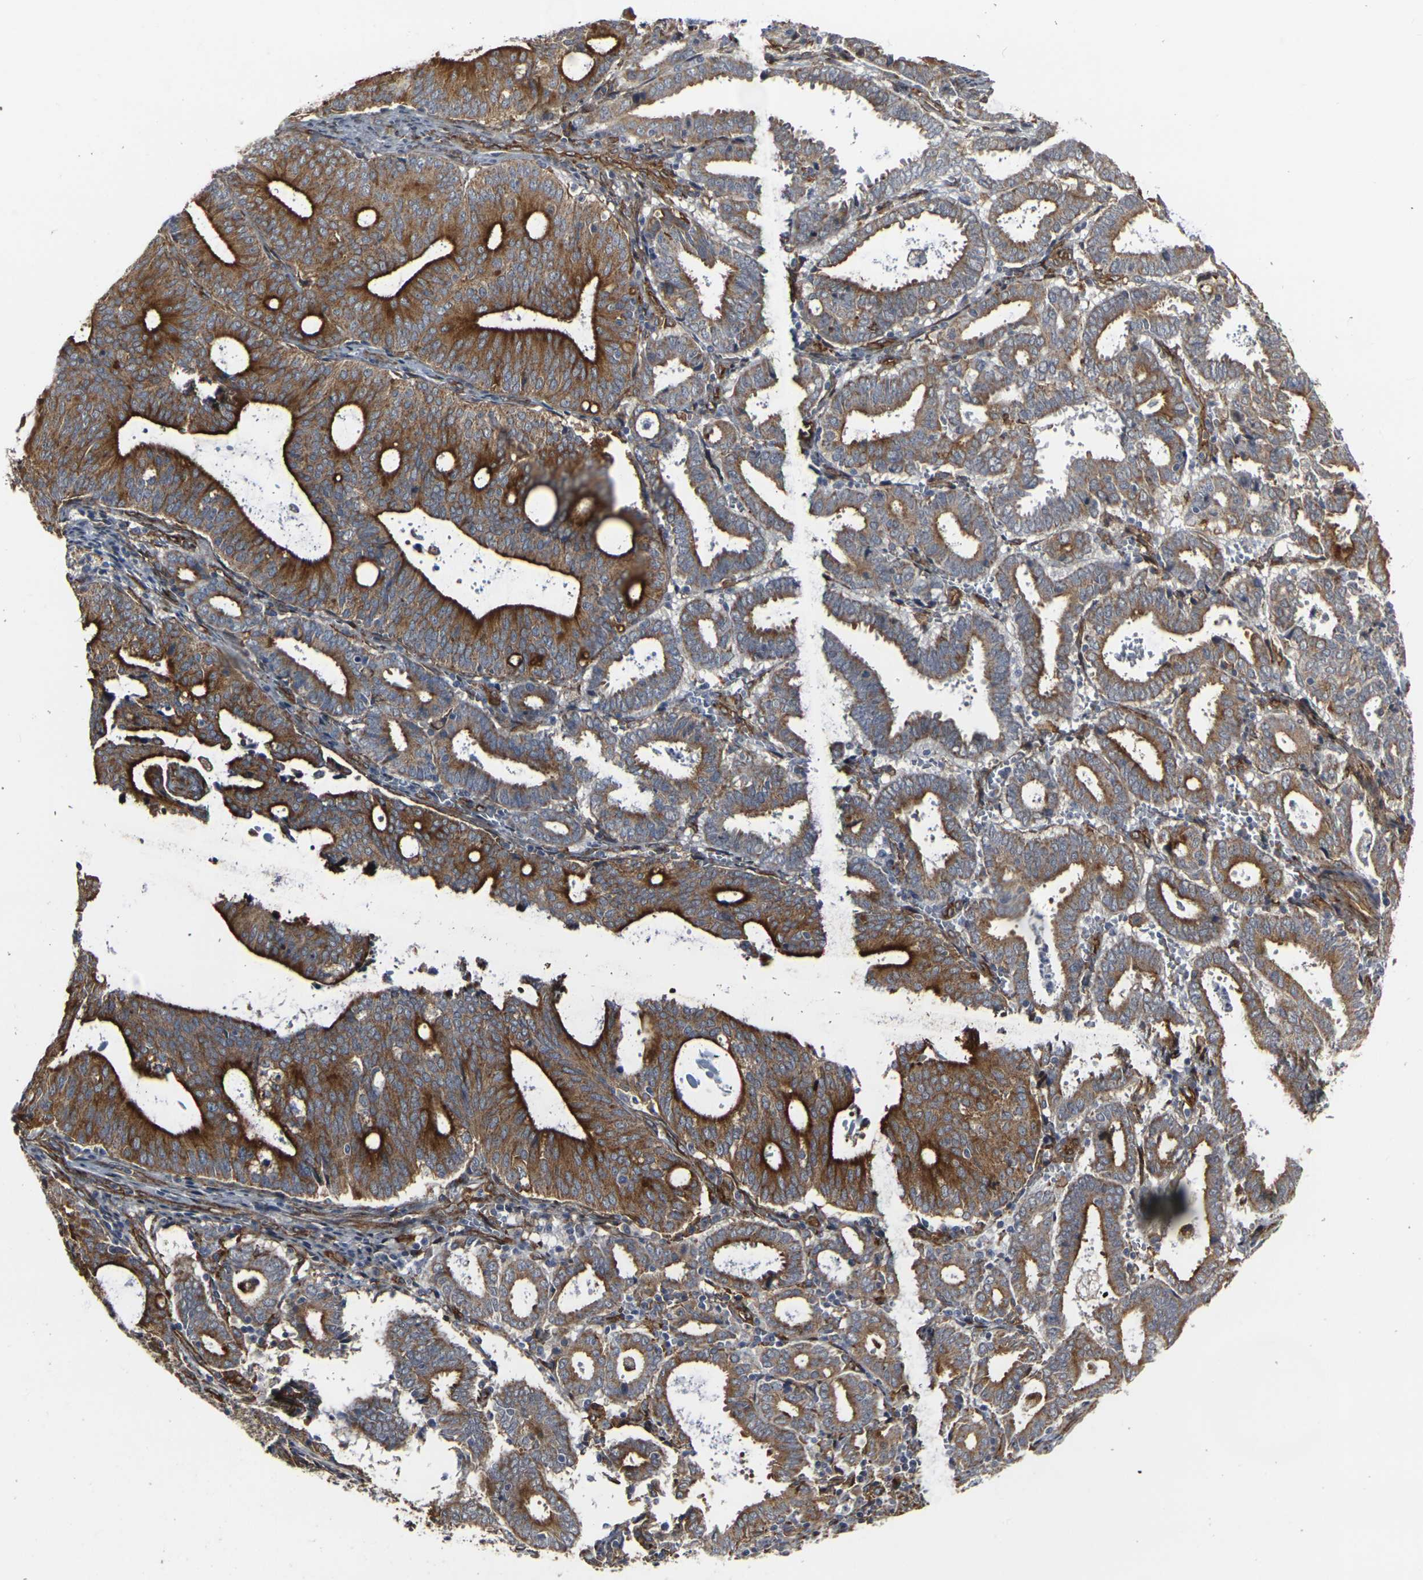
{"staining": {"intensity": "strong", "quantity": ">75%", "location": "cytoplasmic/membranous"}, "tissue": "endometrial cancer", "cell_type": "Tumor cells", "image_type": "cancer", "snomed": [{"axis": "morphology", "description": "Adenocarcinoma, NOS"}, {"axis": "topography", "description": "Uterus"}], "caption": "Adenocarcinoma (endometrial) stained with immunohistochemistry (IHC) reveals strong cytoplasmic/membranous staining in approximately >75% of tumor cells. (brown staining indicates protein expression, while blue staining denotes nuclei).", "gene": "MYOF", "patient": {"sex": "female", "age": 83}}